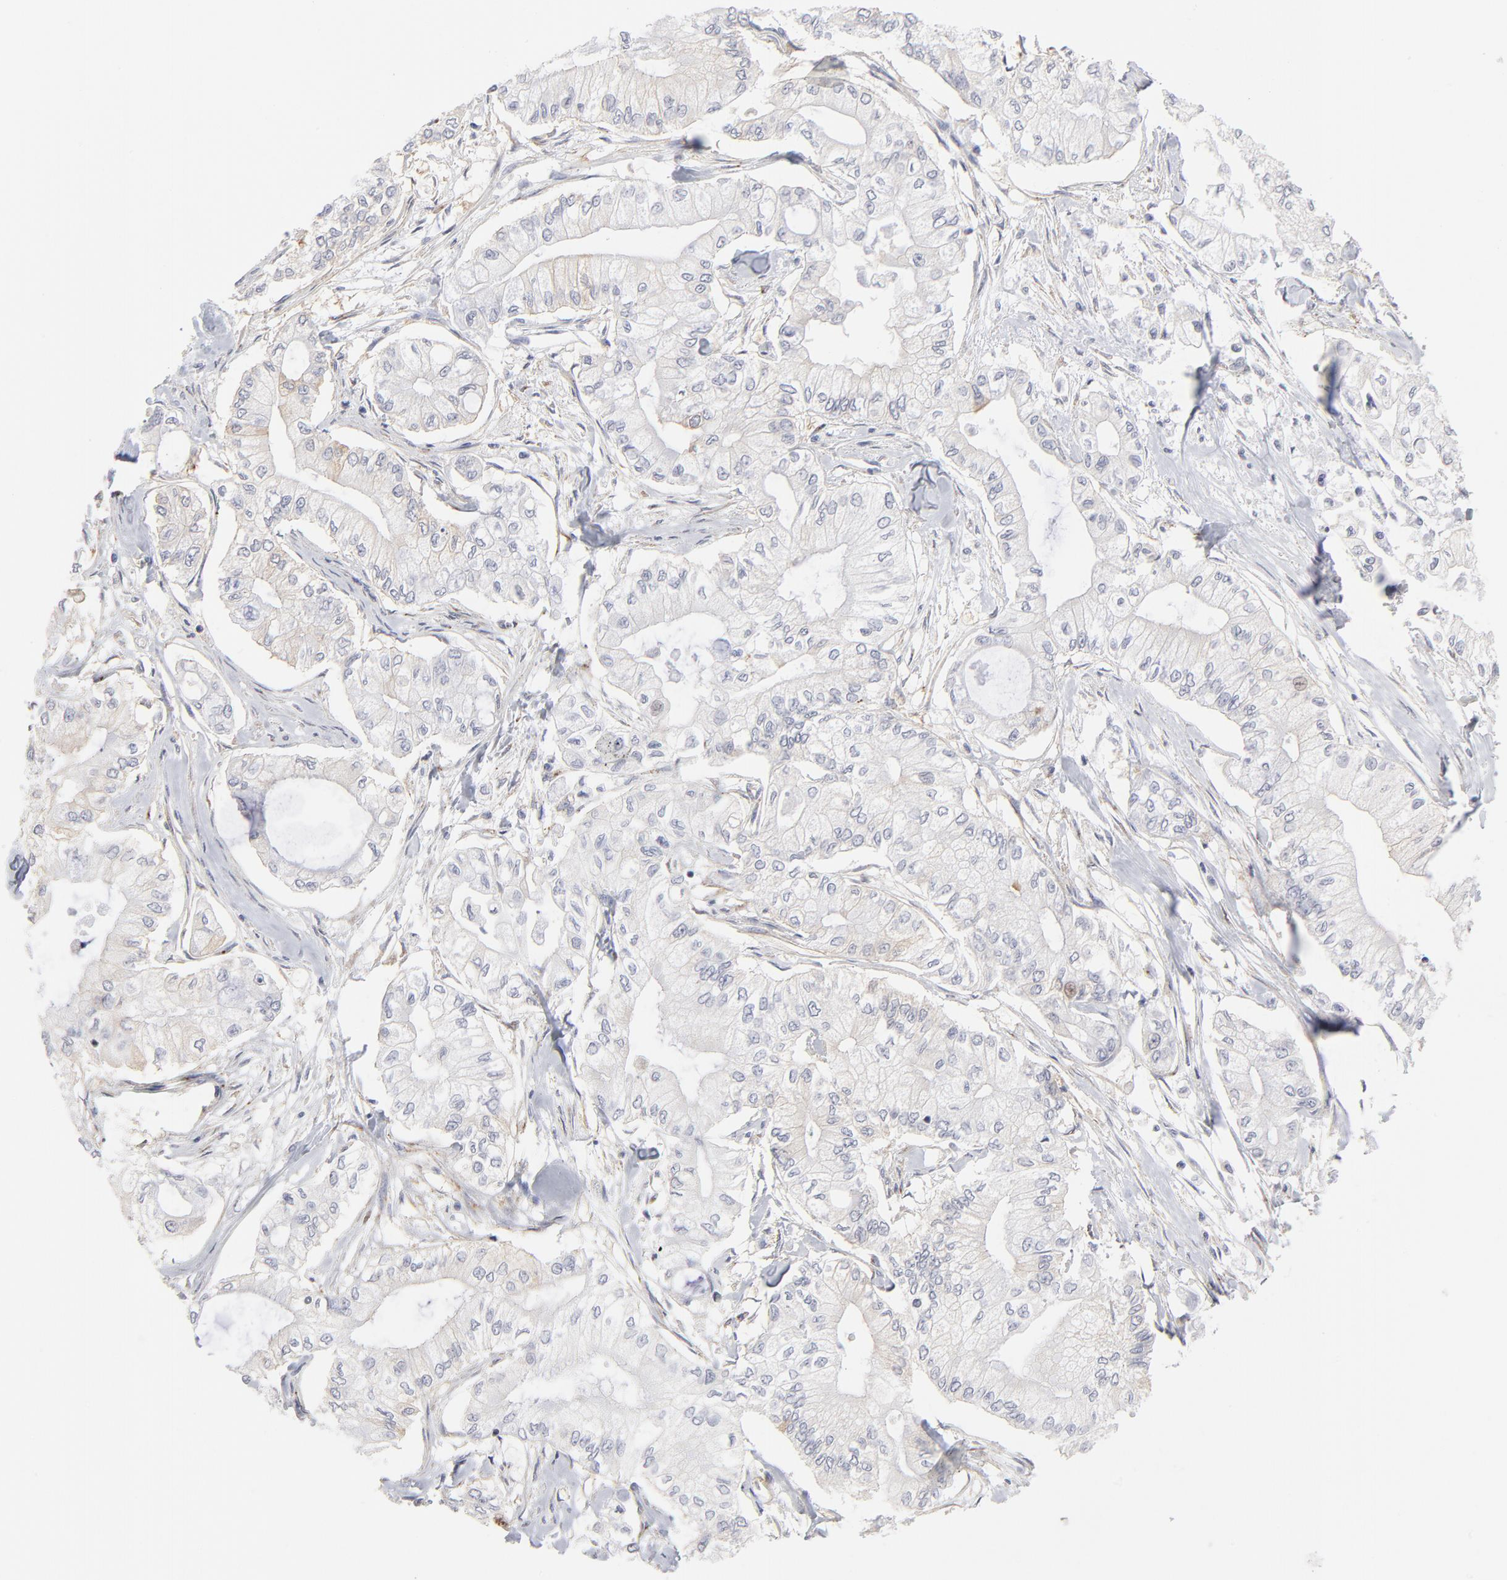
{"staining": {"intensity": "negative", "quantity": "none", "location": "none"}, "tissue": "pancreatic cancer", "cell_type": "Tumor cells", "image_type": "cancer", "snomed": [{"axis": "morphology", "description": "Adenocarcinoma, NOS"}, {"axis": "topography", "description": "Pancreas"}], "caption": "This image is of pancreatic adenocarcinoma stained with immunohistochemistry to label a protein in brown with the nuclei are counter-stained blue. There is no positivity in tumor cells.", "gene": "AURKA", "patient": {"sex": "male", "age": 79}}